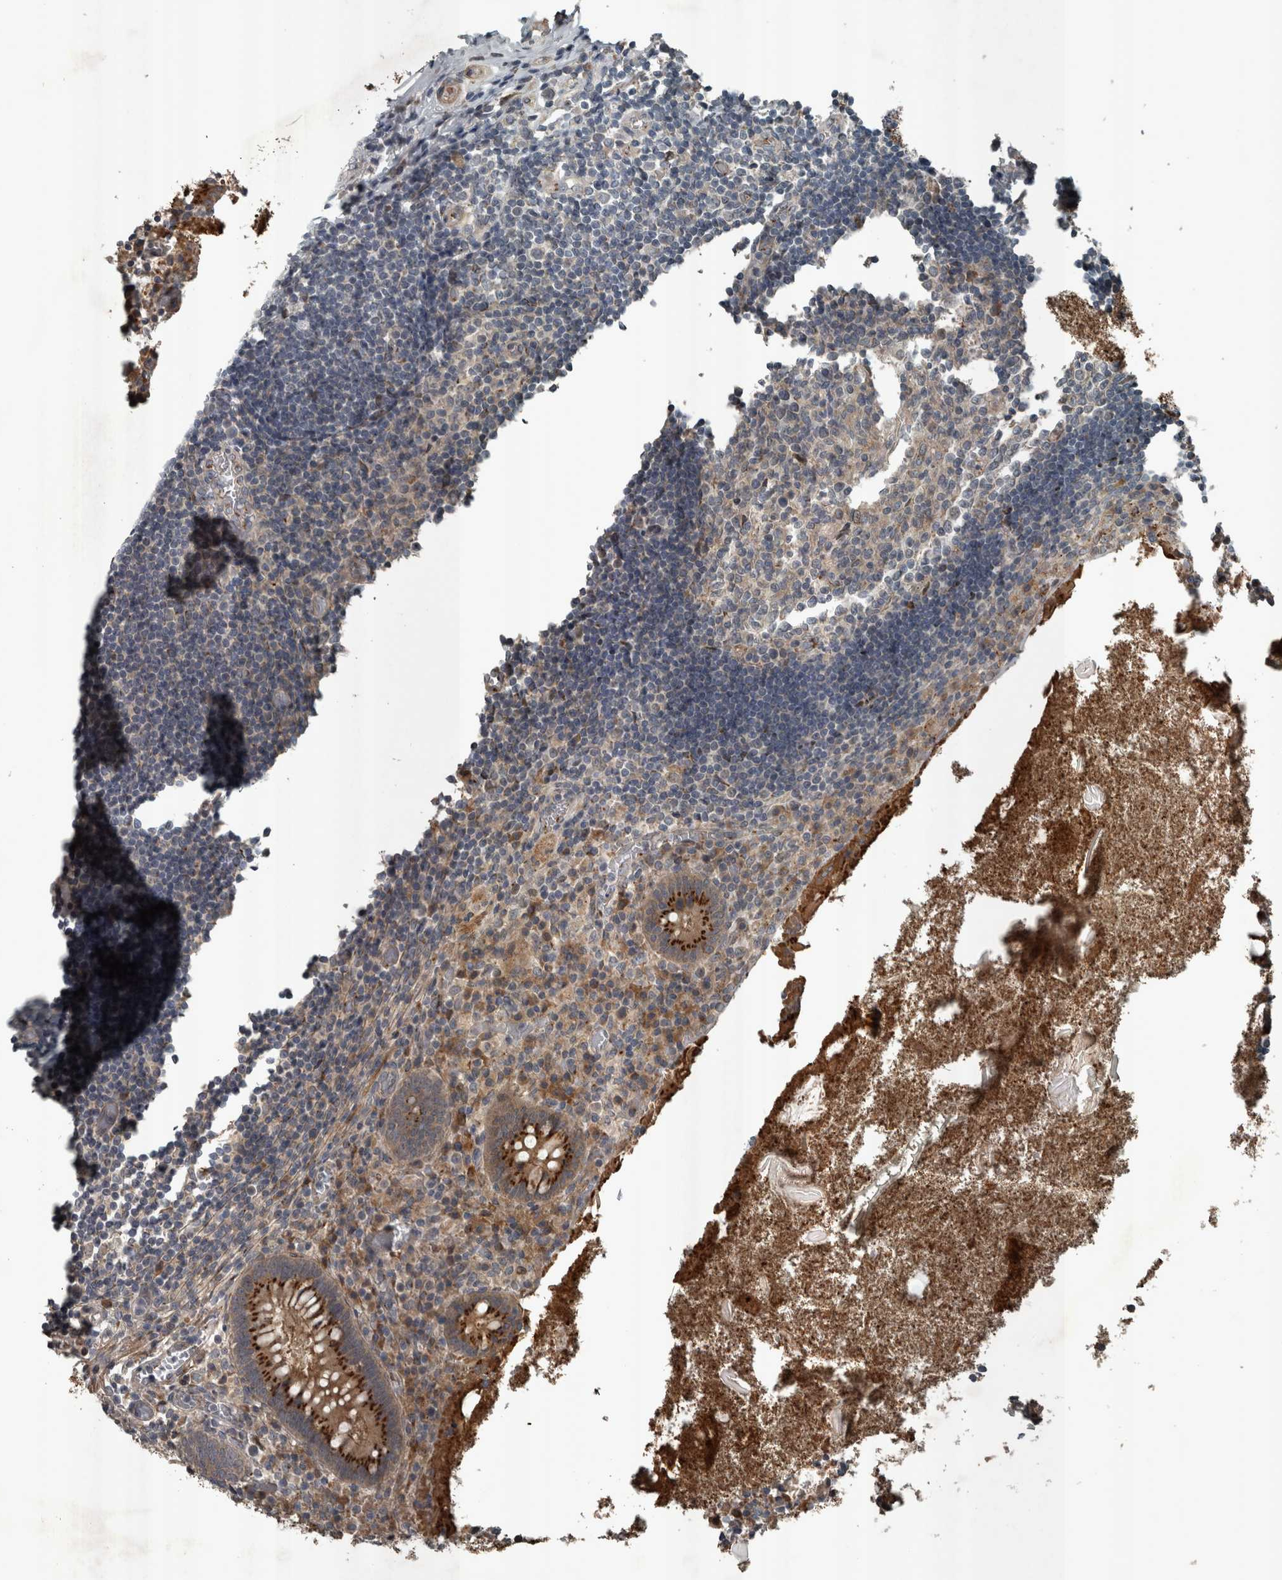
{"staining": {"intensity": "strong", "quantity": ">75%", "location": "cytoplasmic/membranous"}, "tissue": "appendix", "cell_type": "Glandular cells", "image_type": "normal", "snomed": [{"axis": "morphology", "description": "Normal tissue, NOS"}, {"axis": "topography", "description": "Appendix"}], "caption": "The image demonstrates immunohistochemical staining of benign appendix. There is strong cytoplasmic/membranous staining is present in approximately >75% of glandular cells.", "gene": "ZNF345", "patient": {"sex": "female", "age": 17}}